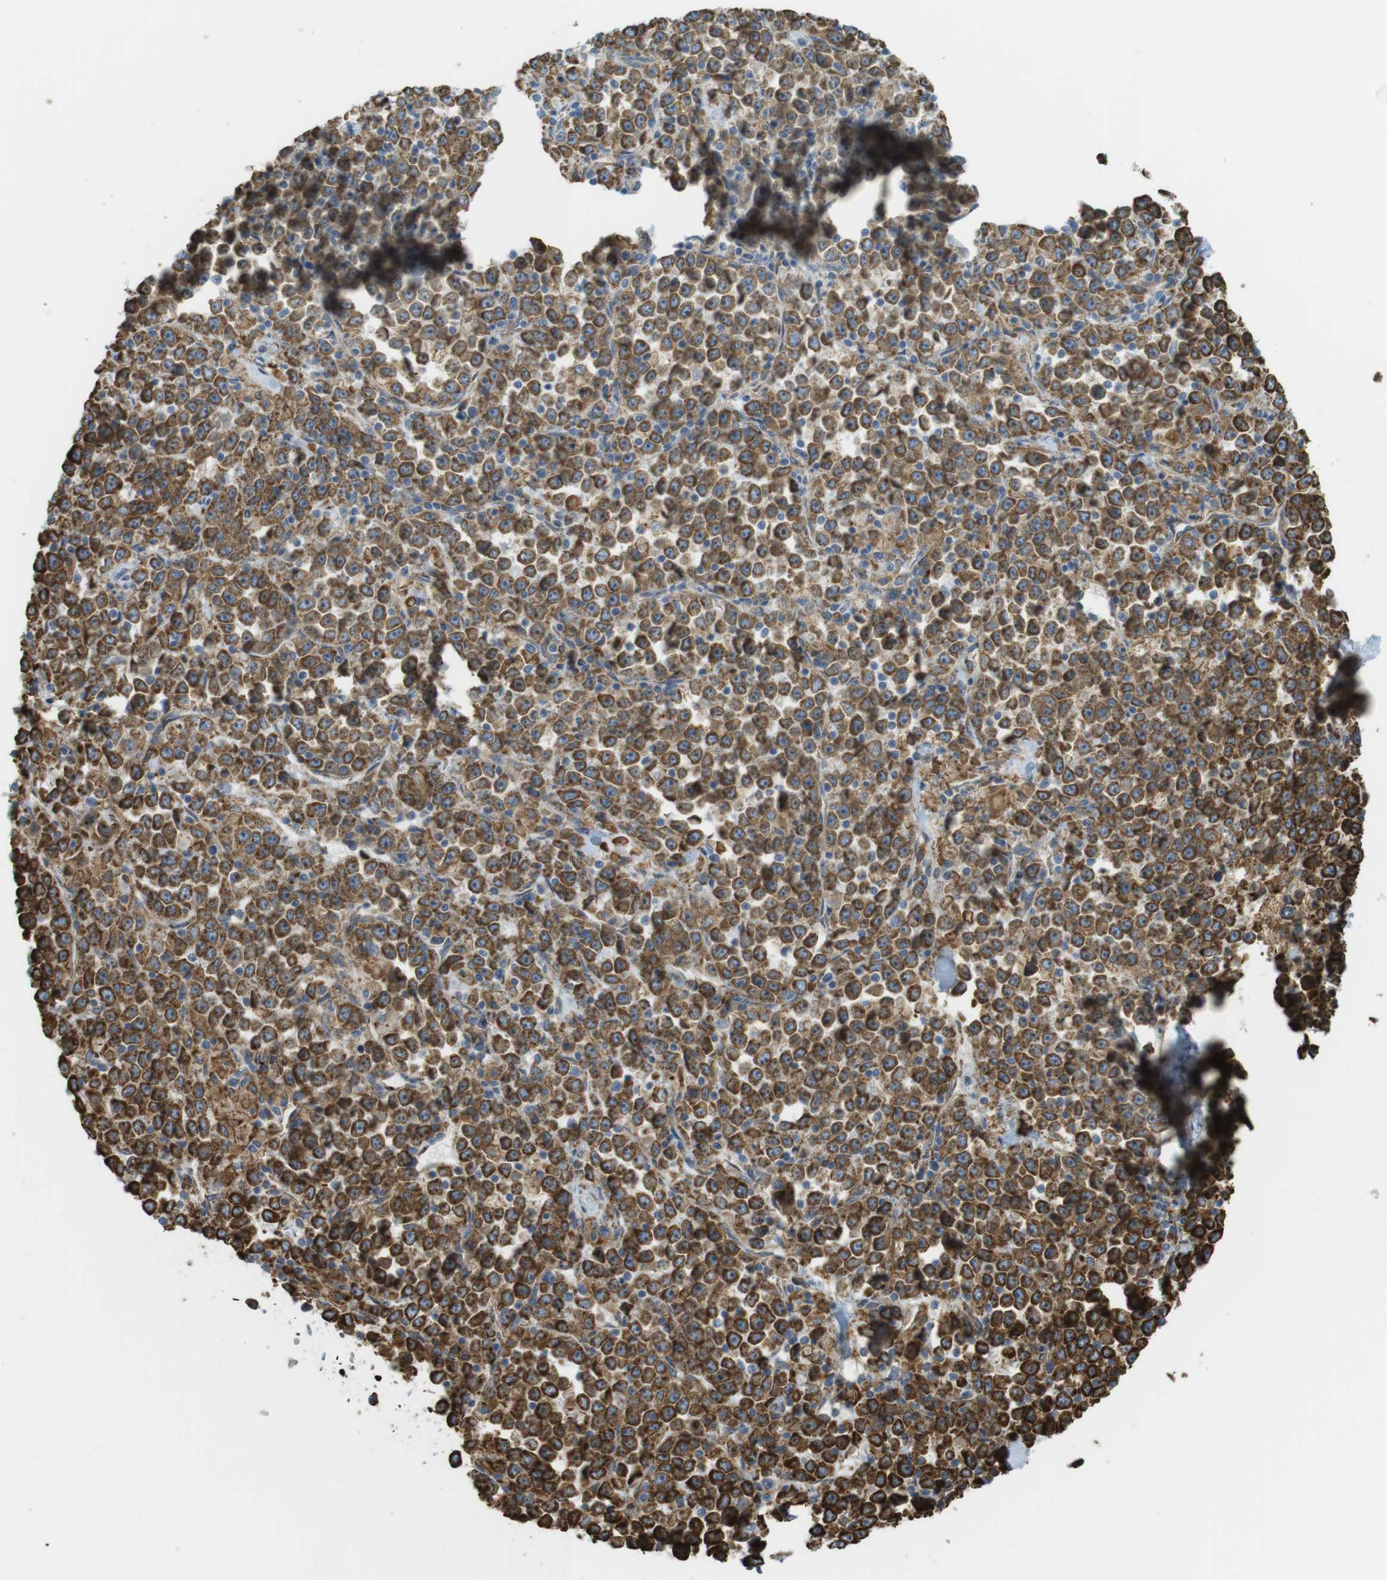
{"staining": {"intensity": "strong", "quantity": ">75%", "location": "cytoplasmic/membranous"}, "tissue": "stomach cancer", "cell_type": "Tumor cells", "image_type": "cancer", "snomed": [{"axis": "morphology", "description": "Normal tissue, NOS"}, {"axis": "morphology", "description": "Adenocarcinoma, NOS"}, {"axis": "topography", "description": "Stomach, upper"}, {"axis": "topography", "description": "Stomach"}], "caption": "The immunohistochemical stain shows strong cytoplasmic/membranous positivity in tumor cells of adenocarcinoma (stomach) tissue.", "gene": "MBOAT2", "patient": {"sex": "male", "age": 59}}